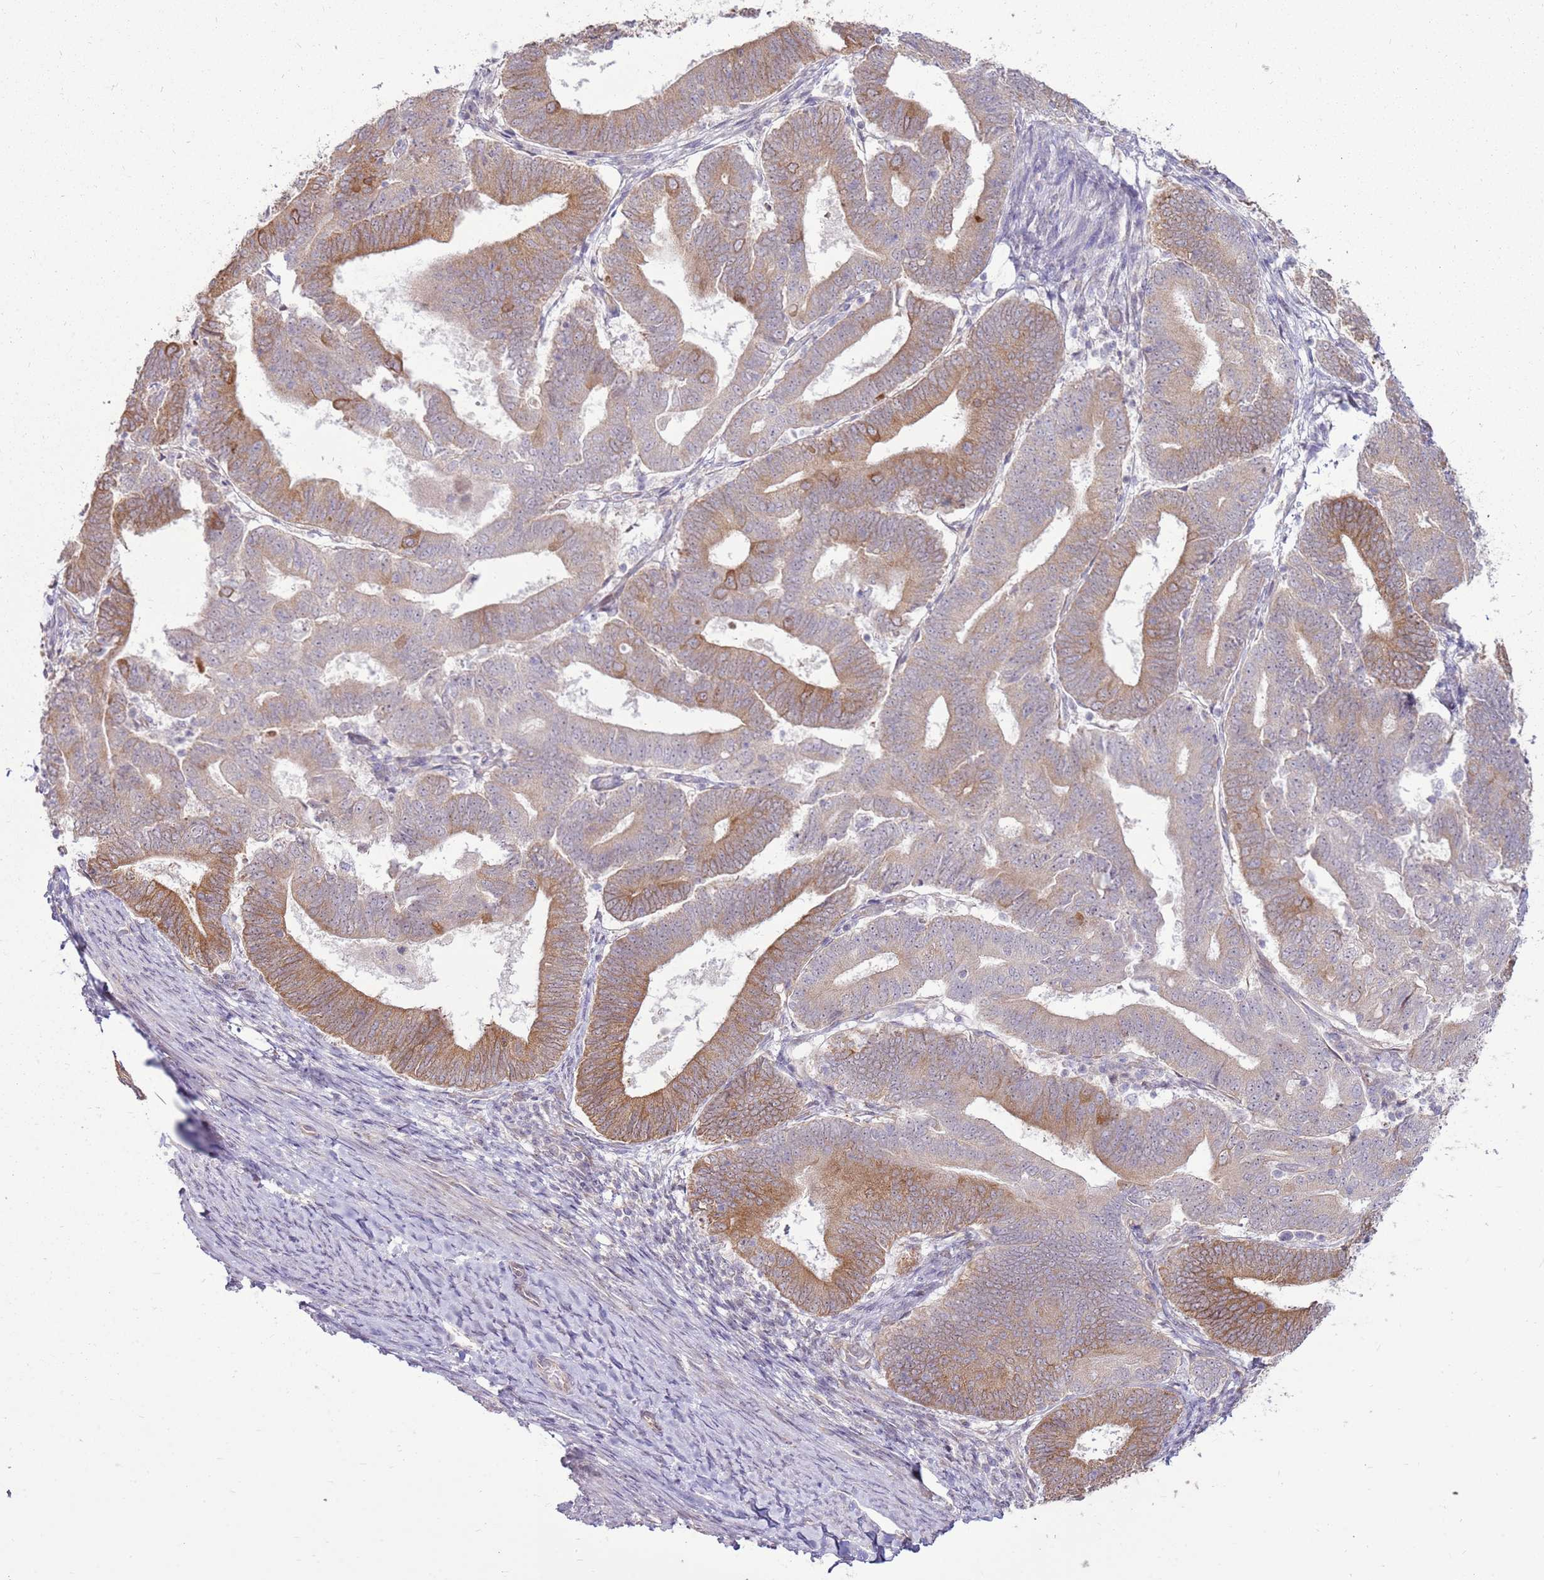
{"staining": {"intensity": "moderate", "quantity": ">75%", "location": "cytoplasmic/membranous"}, "tissue": "endometrial cancer", "cell_type": "Tumor cells", "image_type": "cancer", "snomed": [{"axis": "morphology", "description": "Adenocarcinoma, NOS"}, {"axis": "topography", "description": "Endometrium"}], "caption": "Moderate cytoplasmic/membranous positivity for a protein is identified in about >75% of tumor cells of adenocarcinoma (endometrial) using immunohistochemistry (IHC).", "gene": "UGGT2", "patient": {"sex": "female", "age": 70}}